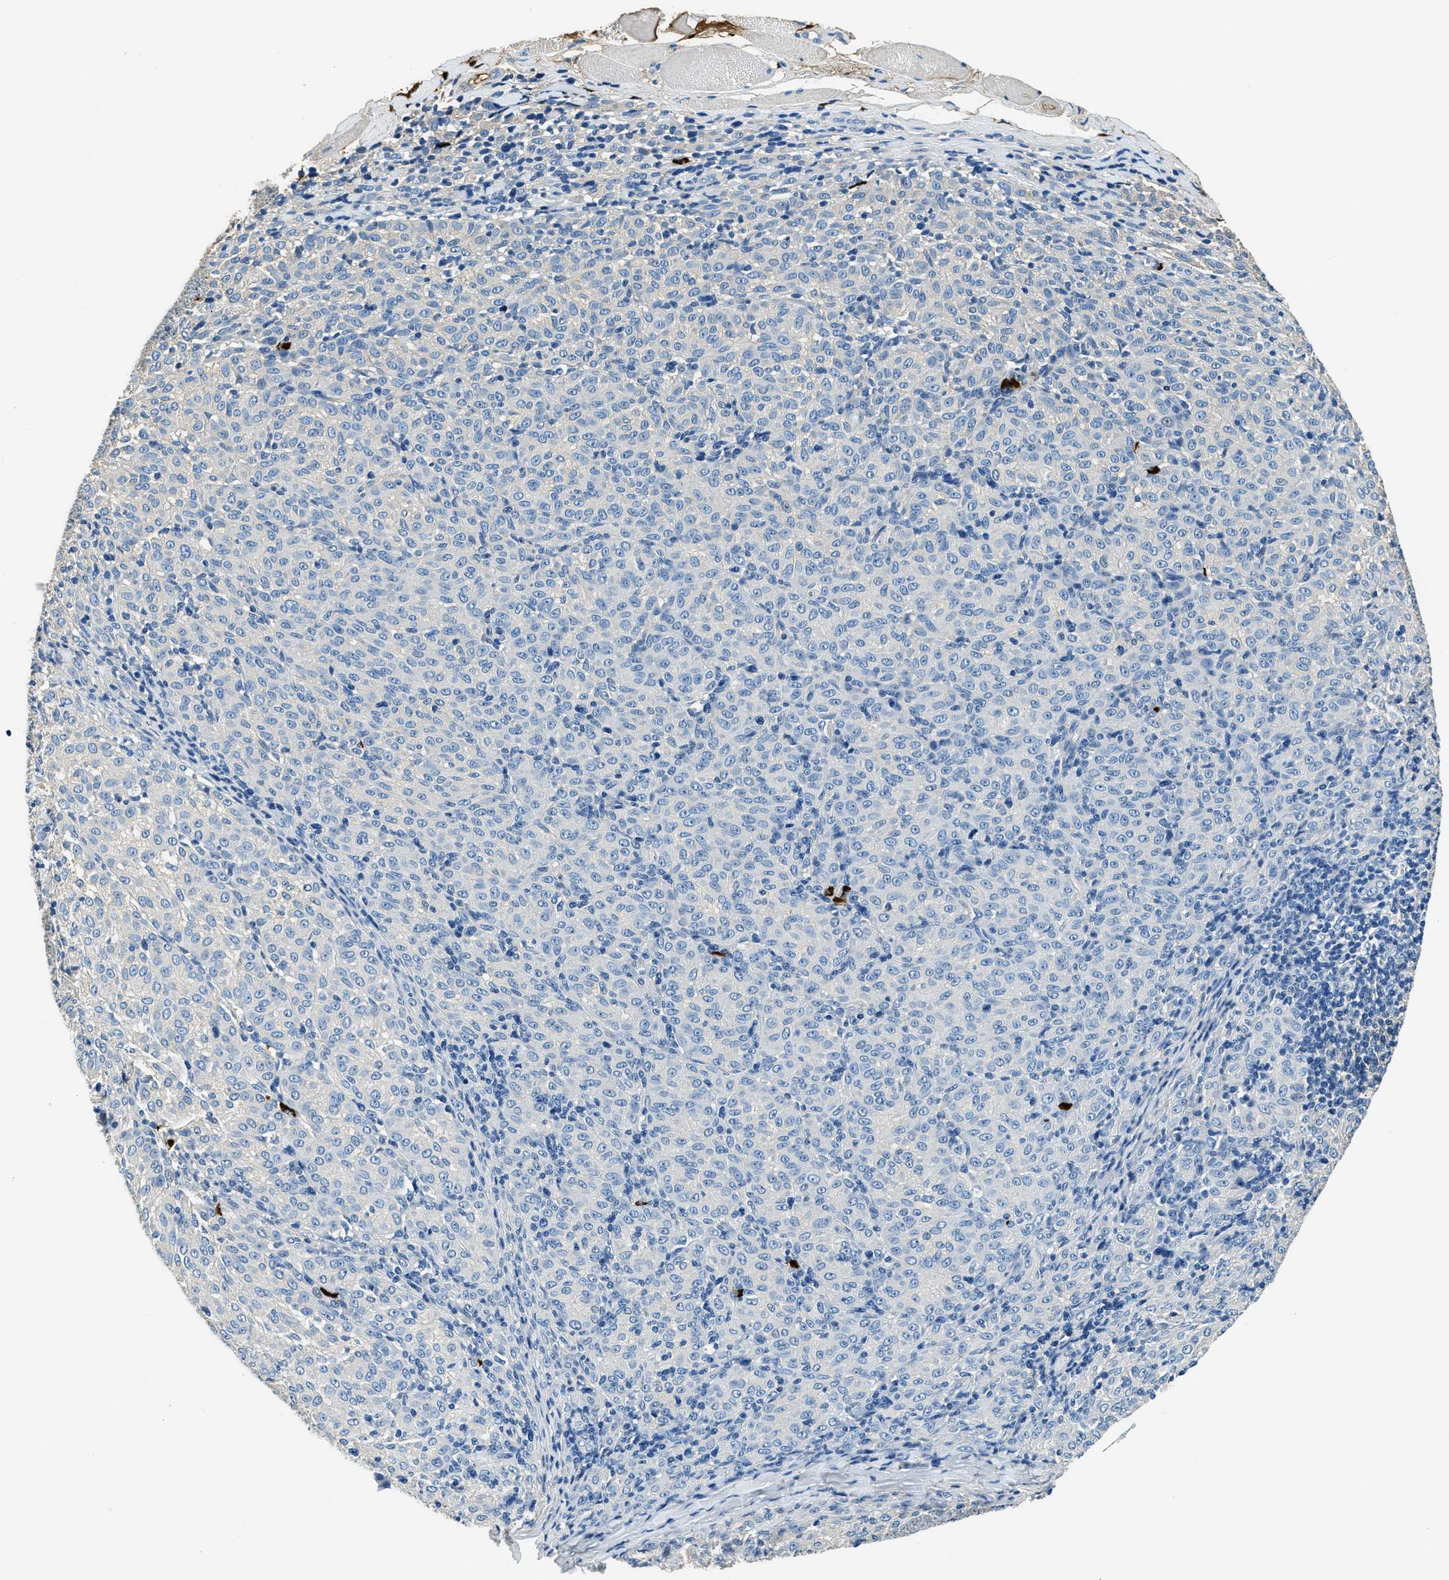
{"staining": {"intensity": "negative", "quantity": "none", "location": "none"}, "tissue": "melanoma", "cell_type": "Tumor cells", "image_type": "cancer", "snomed": [{"axis": "morphology", "description": "Malignant melanoma, NOS"}, {"axis": "topography", "description": "Skin"}], "caption": "Melanoma was stained to show a protein in brown. There is no significant expression in tumor cells. Brightfield microscopy of IHC stained with DAB (brown) and hematoxylin (blue), captured at high magnification.", "gene": "TMEM186", "patient": {"sex": "female", "age": 72}}